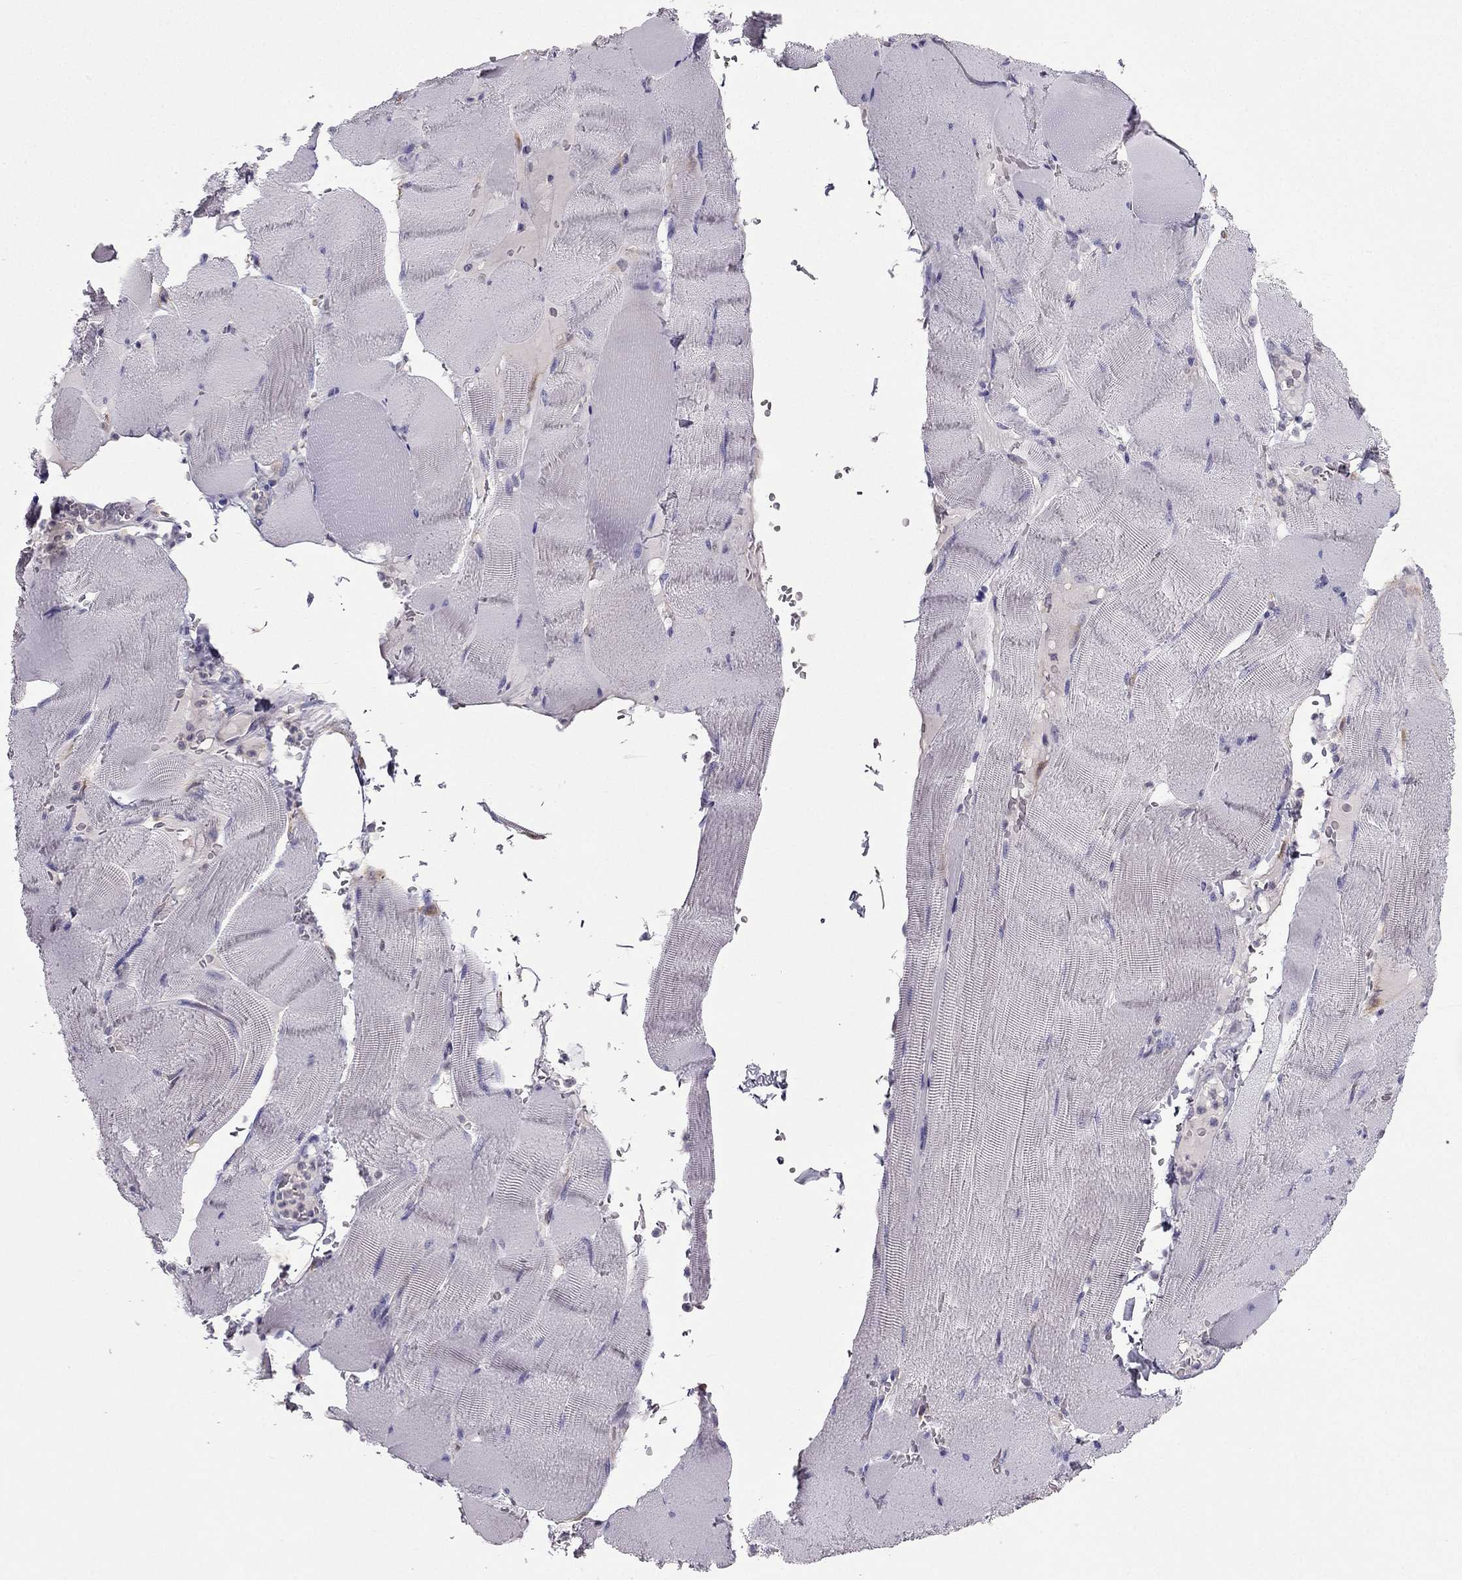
{"staining": {"intensity": "negative", "quantity": "none", "location": "none"}, "tissue": "skeletal muscle", "cell_type": "Myocytes", "image_type": "normal", "snomed": [{"axis": "morphology", "description": "Normal tissue, NOS"}, {"axis": "topography", "description": "Skeletal muscle"}], "caption": "A photomicrograph of skeletal muscle stained for a protein reveals no brown staining in myocytes. (DAB IHC with hematoxylin counter stain).", "gene": "SYT5", "patient": {"sex": "male", "age": 56}}